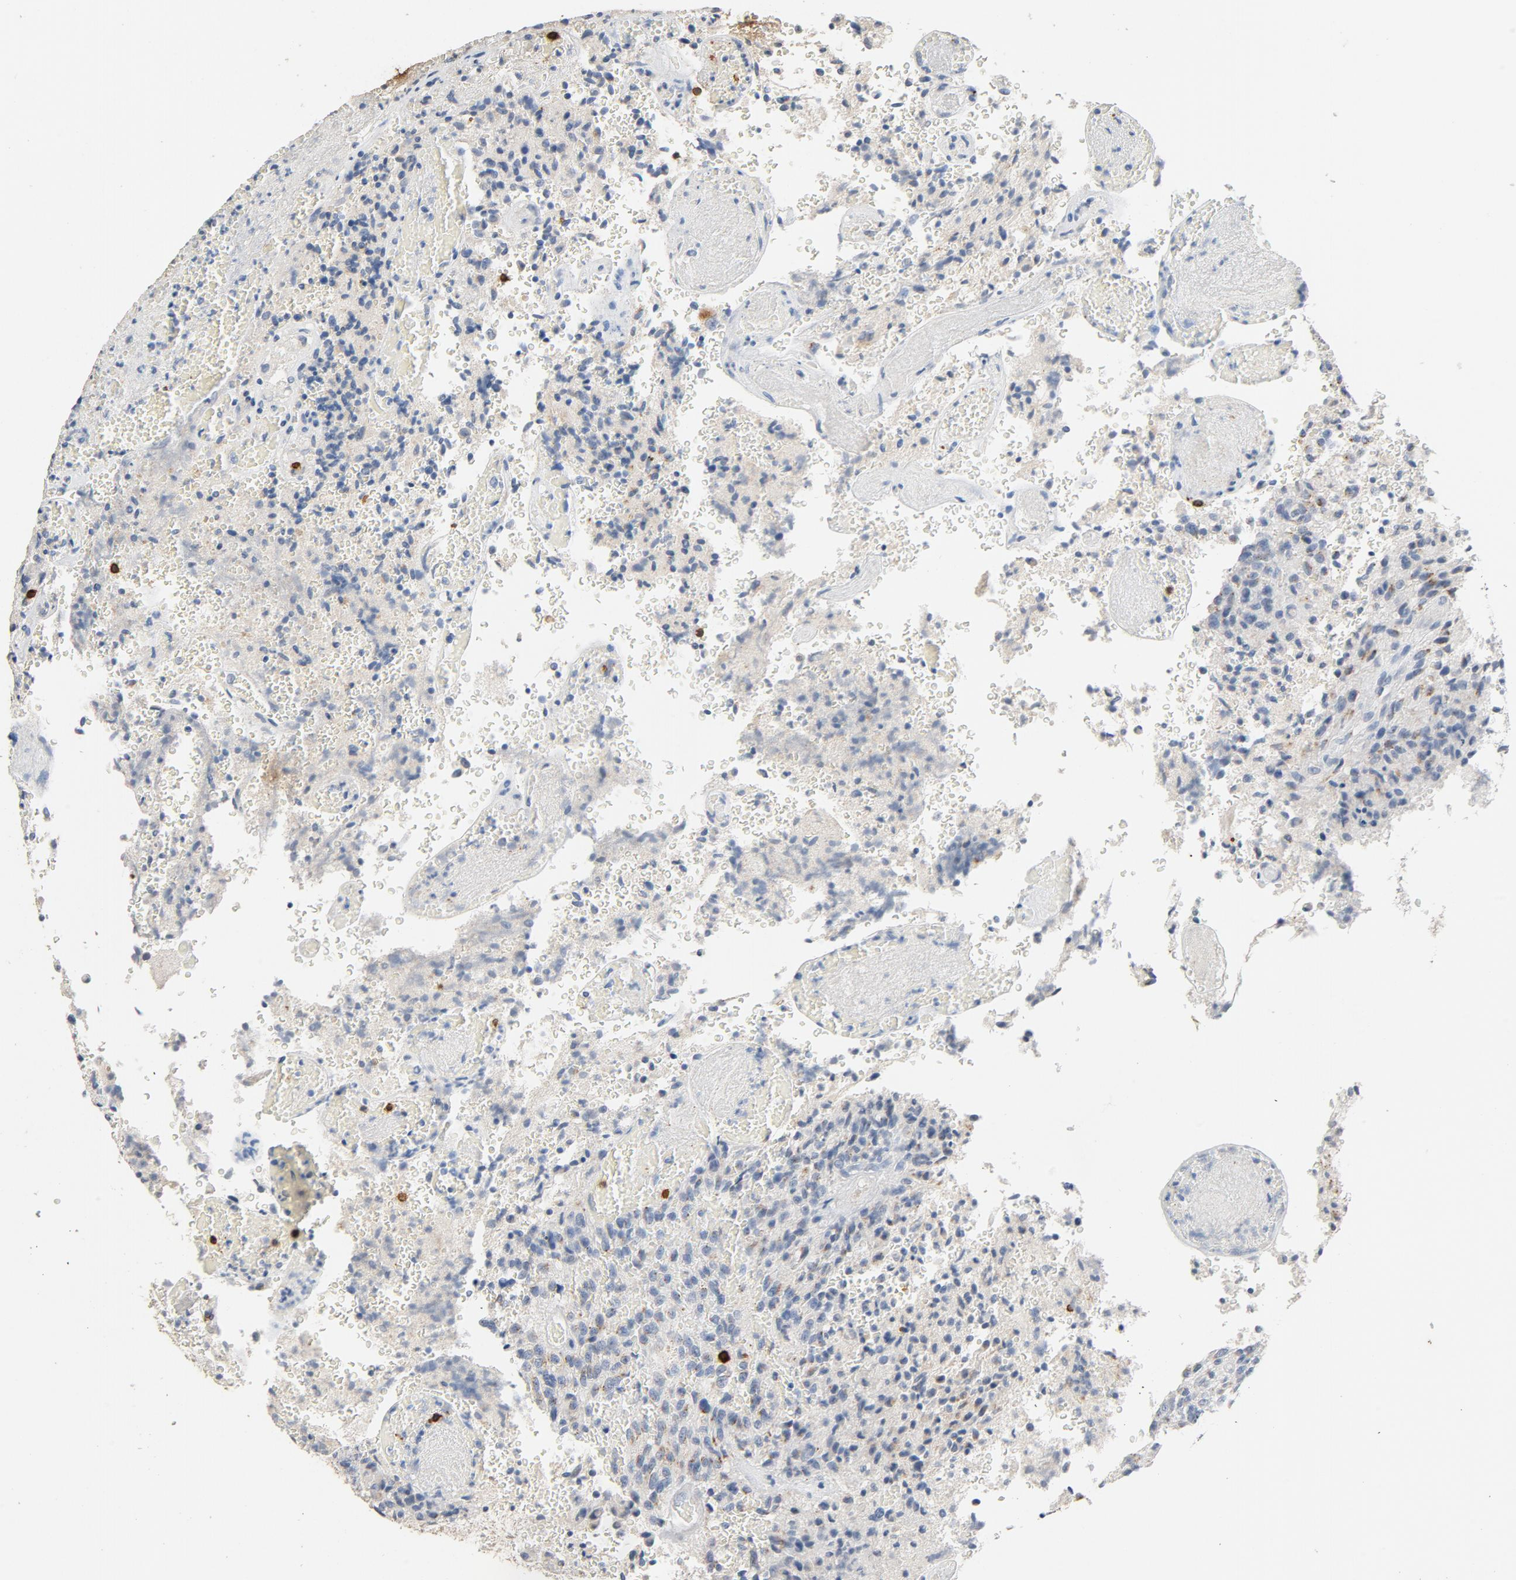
{"staining": {"intensity": "weak", "quantity": "25%-75%", "location": "cytoplasmic/membranous"}, "tissue": "glioma", "cell_type": "Tumor cells", "image_type": "cancer", "snomed": [{"axis": "morphology", "description": "Normal tissue, NOS"}, {"axis": "morphology", "description": "Glioma, malignant, High grade"}, {"axis": "topography", "description": "Cerebral cortex"}], "caption": "Brown immunohistochemical staining in high-grade glioma (malignant) reveals weak cytoplasmic/membranous expression in approximately 25%-75% of tumor cells. Nuclei are stained in blue.", "gene": "CD247", "patient": {"sex": "male", "age": 56}}